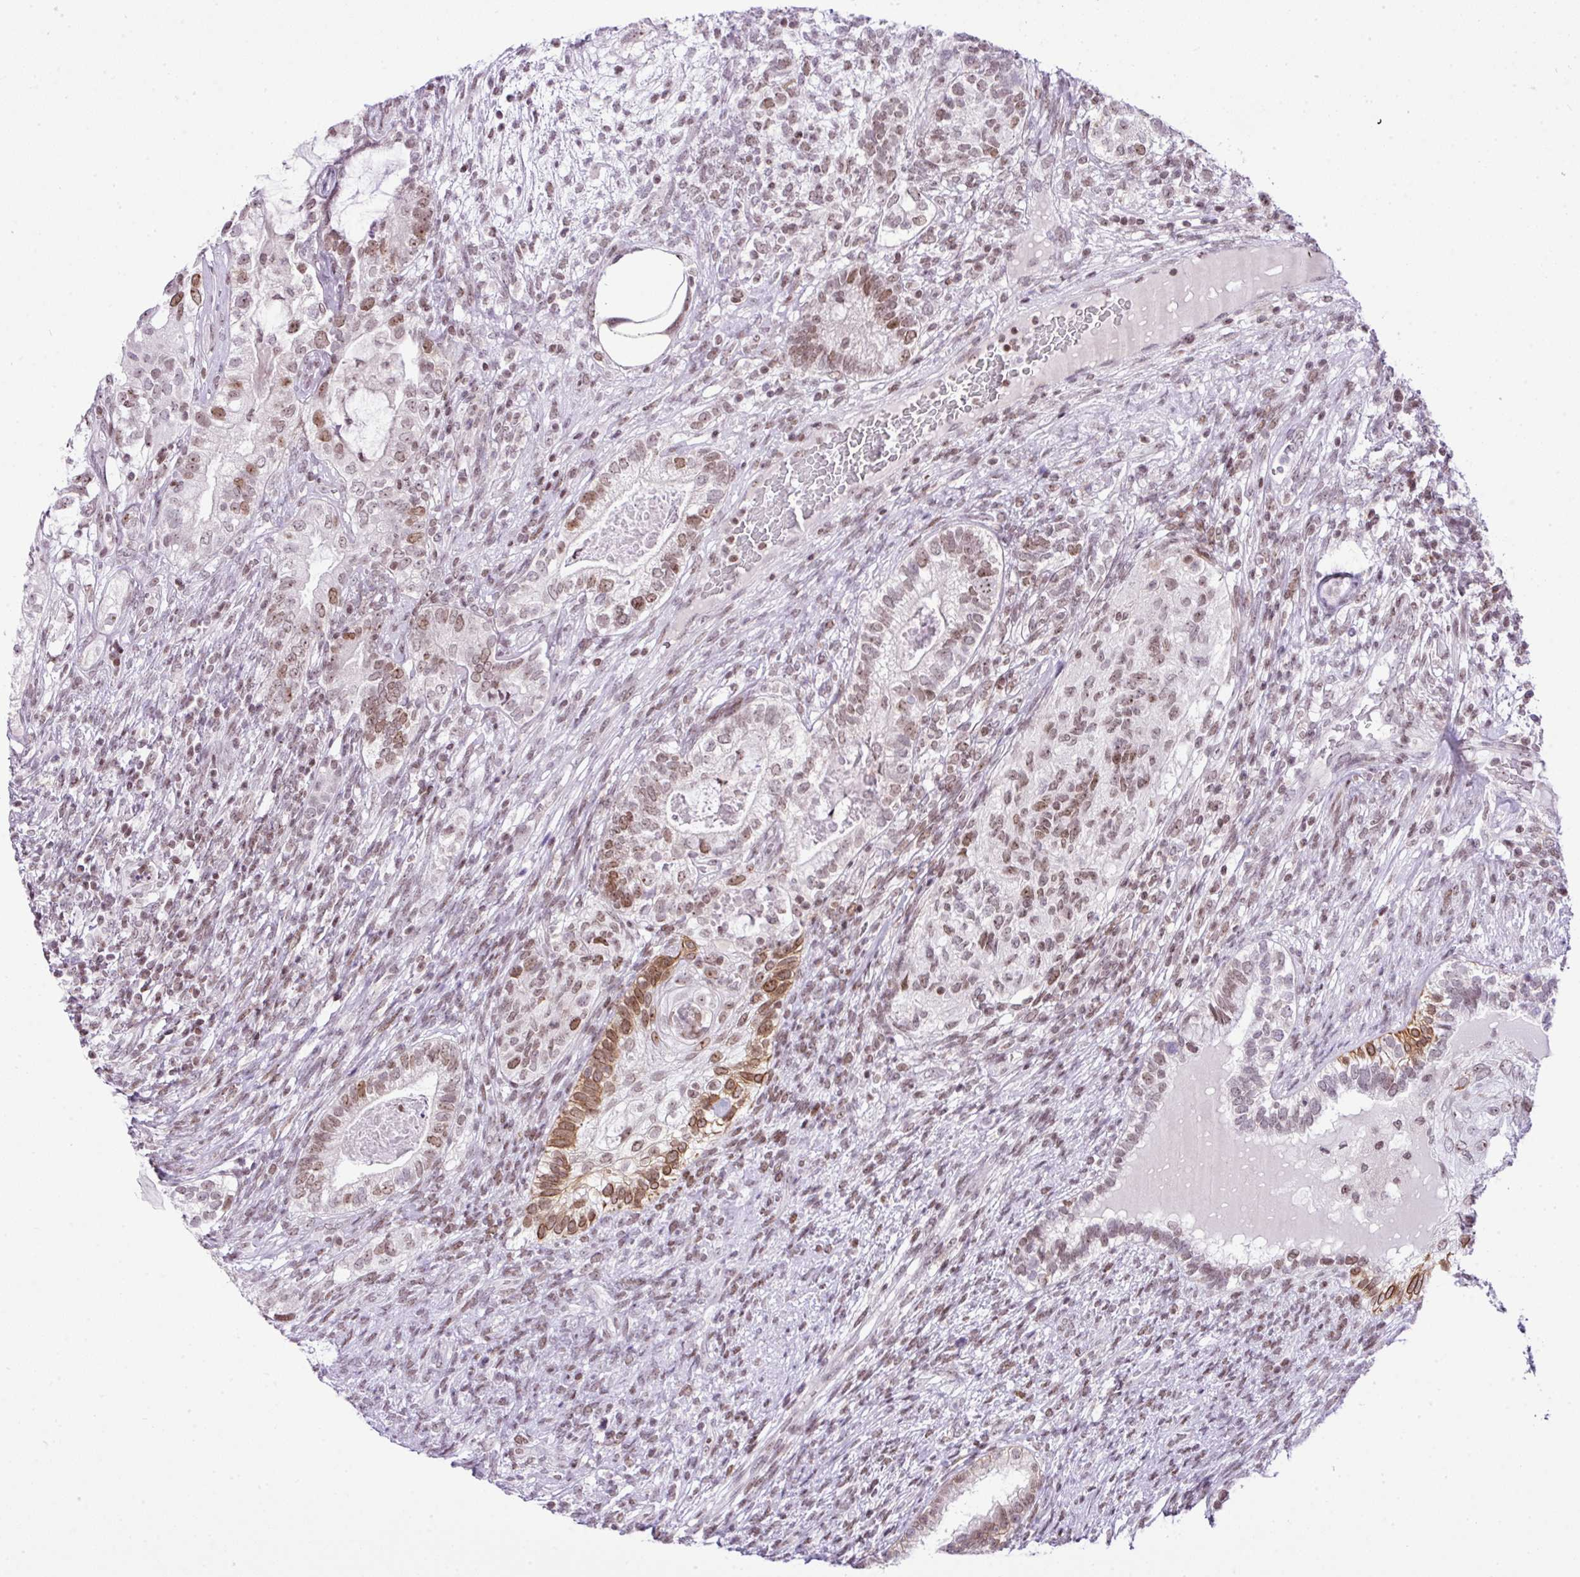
{"staining": {"intensity": "moderate", "quantity": "25%-75%", "location": "cytoplasmic/membranous,nuclear"}, "tissue": "testis cancer", "cell_type": "Tumor cells", "image_type": "cancer", "snomed": [{"axis": "morphology", "description": "Seminoma, NOS"}, {"axis": "morphology", "description": "Carcinoma, Embryonal, NOS"}, {"axis": "topography", "description": "Testis"}], "caption": "An immunohistochemistry (IHC) histopathology image of tumor tissue is shown. Protein staining in brown shows moderate cytoplasmic/membranous and nuclear positivity in testis embryonal carcinoma within tumor cells. (Stains: DAB (3,3'-diaminobenzidine) in brown, nuclei in blue, Microscopy: brightfield microscopy at high magnification).", "gene": "CCDC137", "patient": {"sex": "male", "age": 41}}